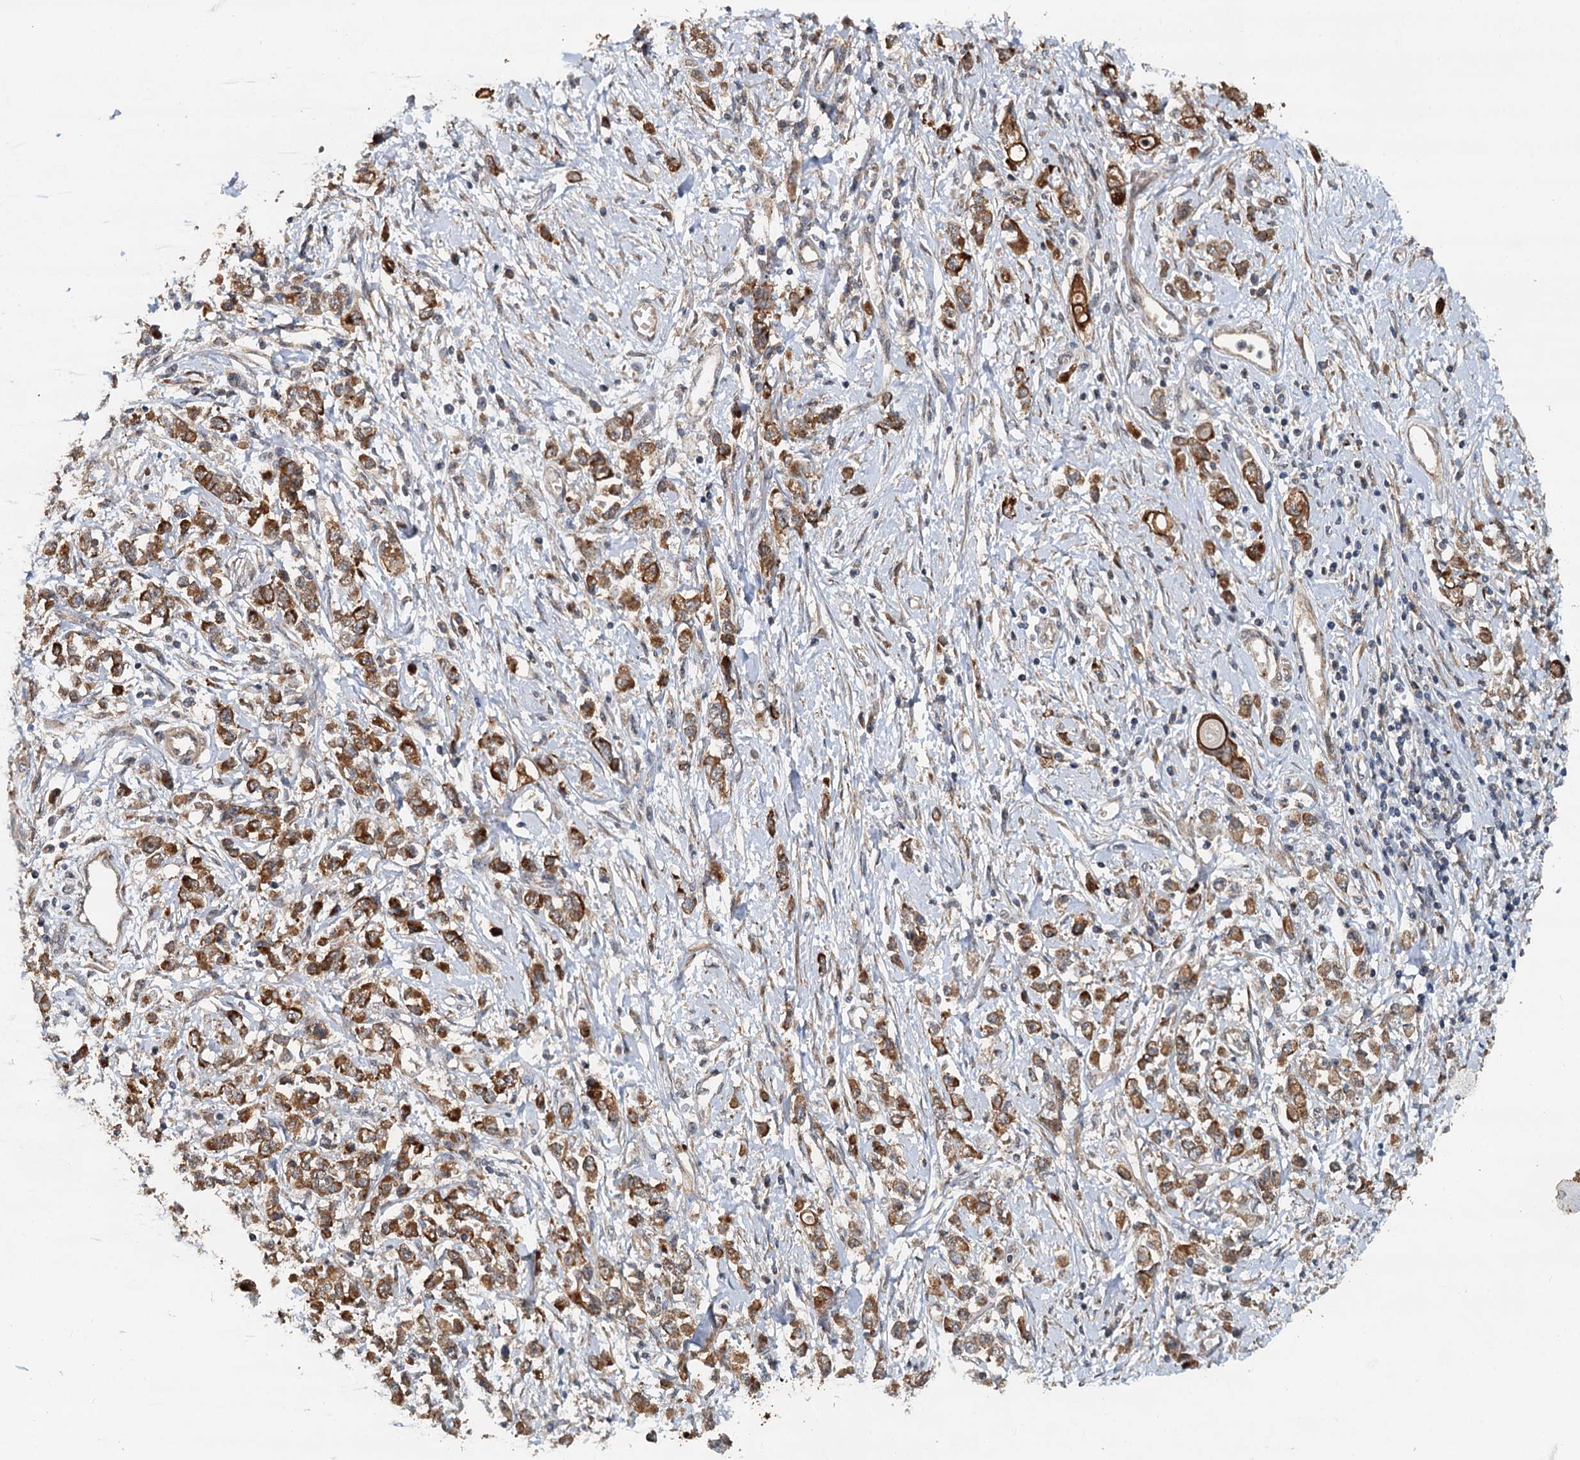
{"staining": {"intensity": "strong", "quantity": ">75%", "location": "cytoplasmic/membranous"}, "tissue": "stomach cancer", "cell_type": "Tumor cells", "image_type": "cancer", "snomed": [{"axis": "morphology", "description": "Adenocarcinoma, NOS"}, {"axis": "topography", "description": "Stomach"}], "caption": "Protein expression analysis of stomach cancer reveals strong cytoplasmic/membranous positivity in approximately >75% of tumor cells. (Brightfield microscopy of DAB IHC at high magnification).", "gene": "LRRK2", "patient": {"sex": "female", "age": 76}}